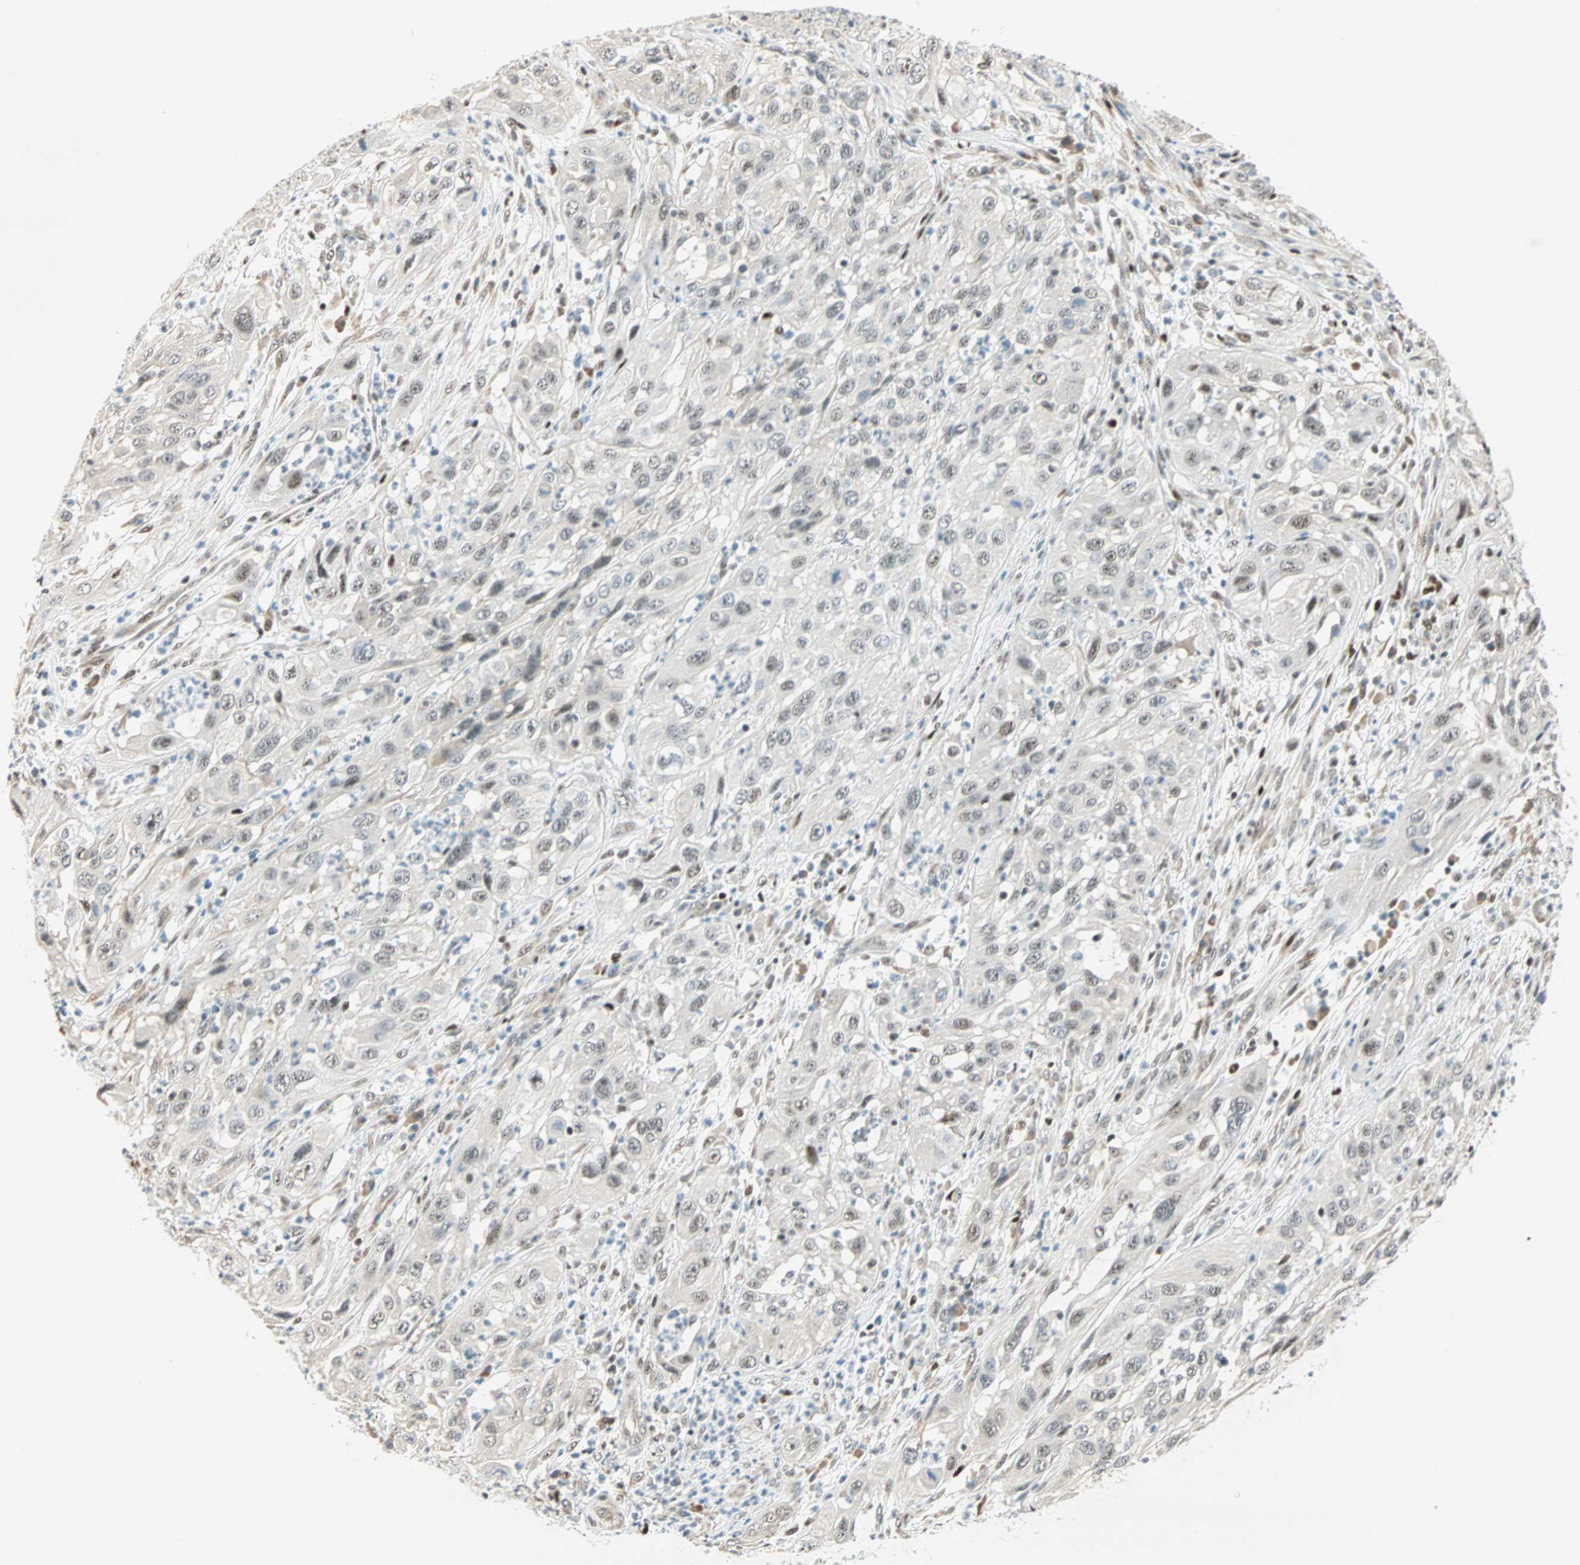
{"staining": {"intensity": "negative", "quantity": "none", "location": "none"}, "tissue": "cervical cancer", "cell_type": "Tumor cells", "image_type": "cancer", "snomed": [{"axis": "morphology", "description": "Squamous cell carcinoma, NOS"}, {"axis": "topography", "description": "Cervix"}], "caption": "Tumor cells are negative for brown protein staining in squamous cell carcinoma (cervical).", "gene": "MSX2", "patient": {"sex": "female", "age": 32}}